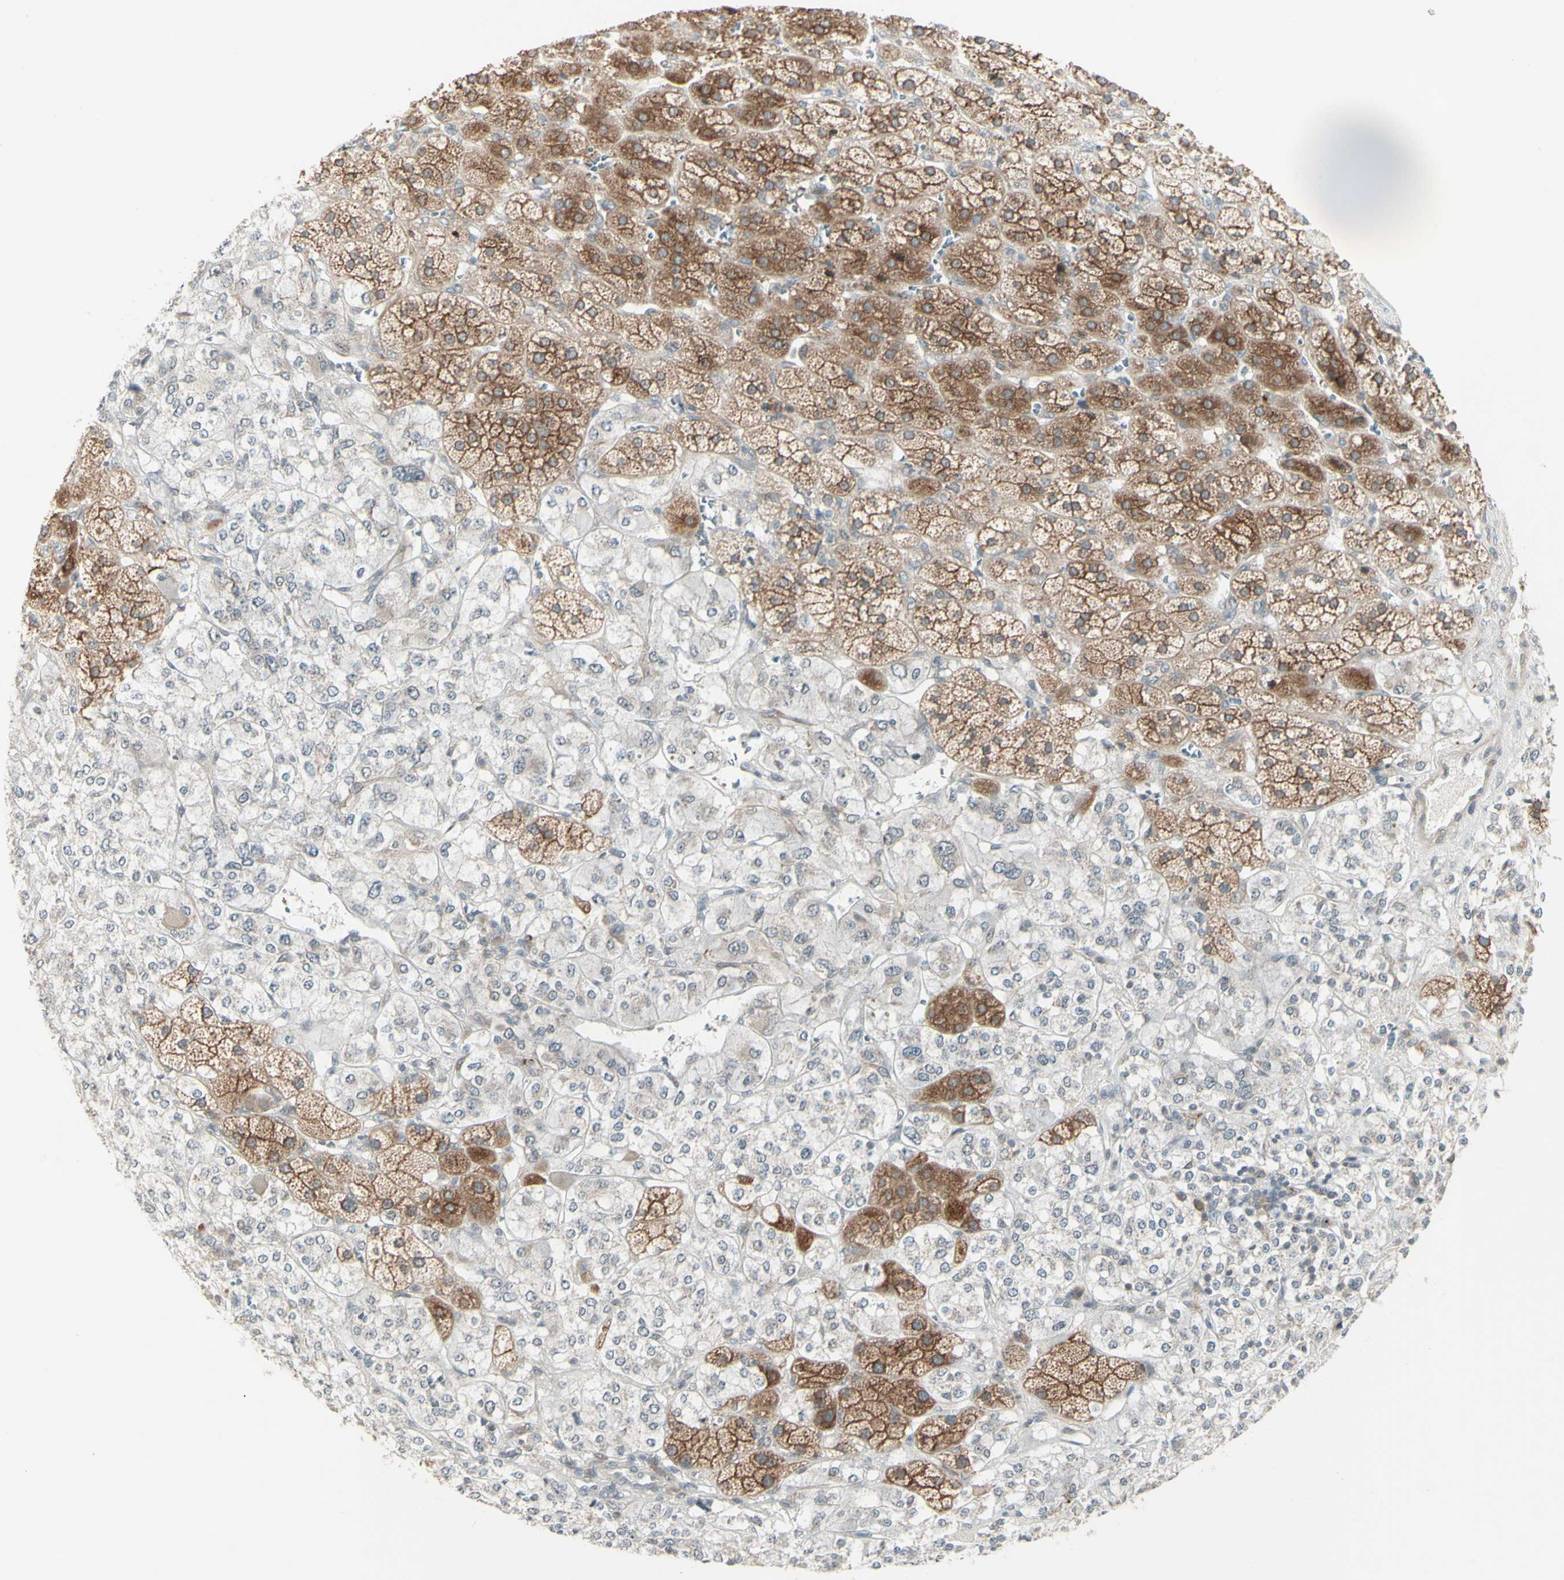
{"staining": {"intensity": "moderate", "quantity": "25%-75%", "location": "cytoplasmic/membranous"}, "tissue": "adrenal gland", "cell_type": "Glandular cells", "image_type": "normal", "snomed": [{"axis": "morphology", "description": "Normal tissue, NOS"}, {"axis": "topography", "description": "Adrenal gland"}], "caption": "Immunohistochemistry image of benign adrenal gland: human adrenal gland stained using IHC reveals medium levels of moderate protein expression localized specifically in the cytoplasmic/membranous of glandular cells, appearing as a cytoplasmic/membranous brown color.", "gene": "ZW10", "patient": {"sex": "male", "age": 56}}